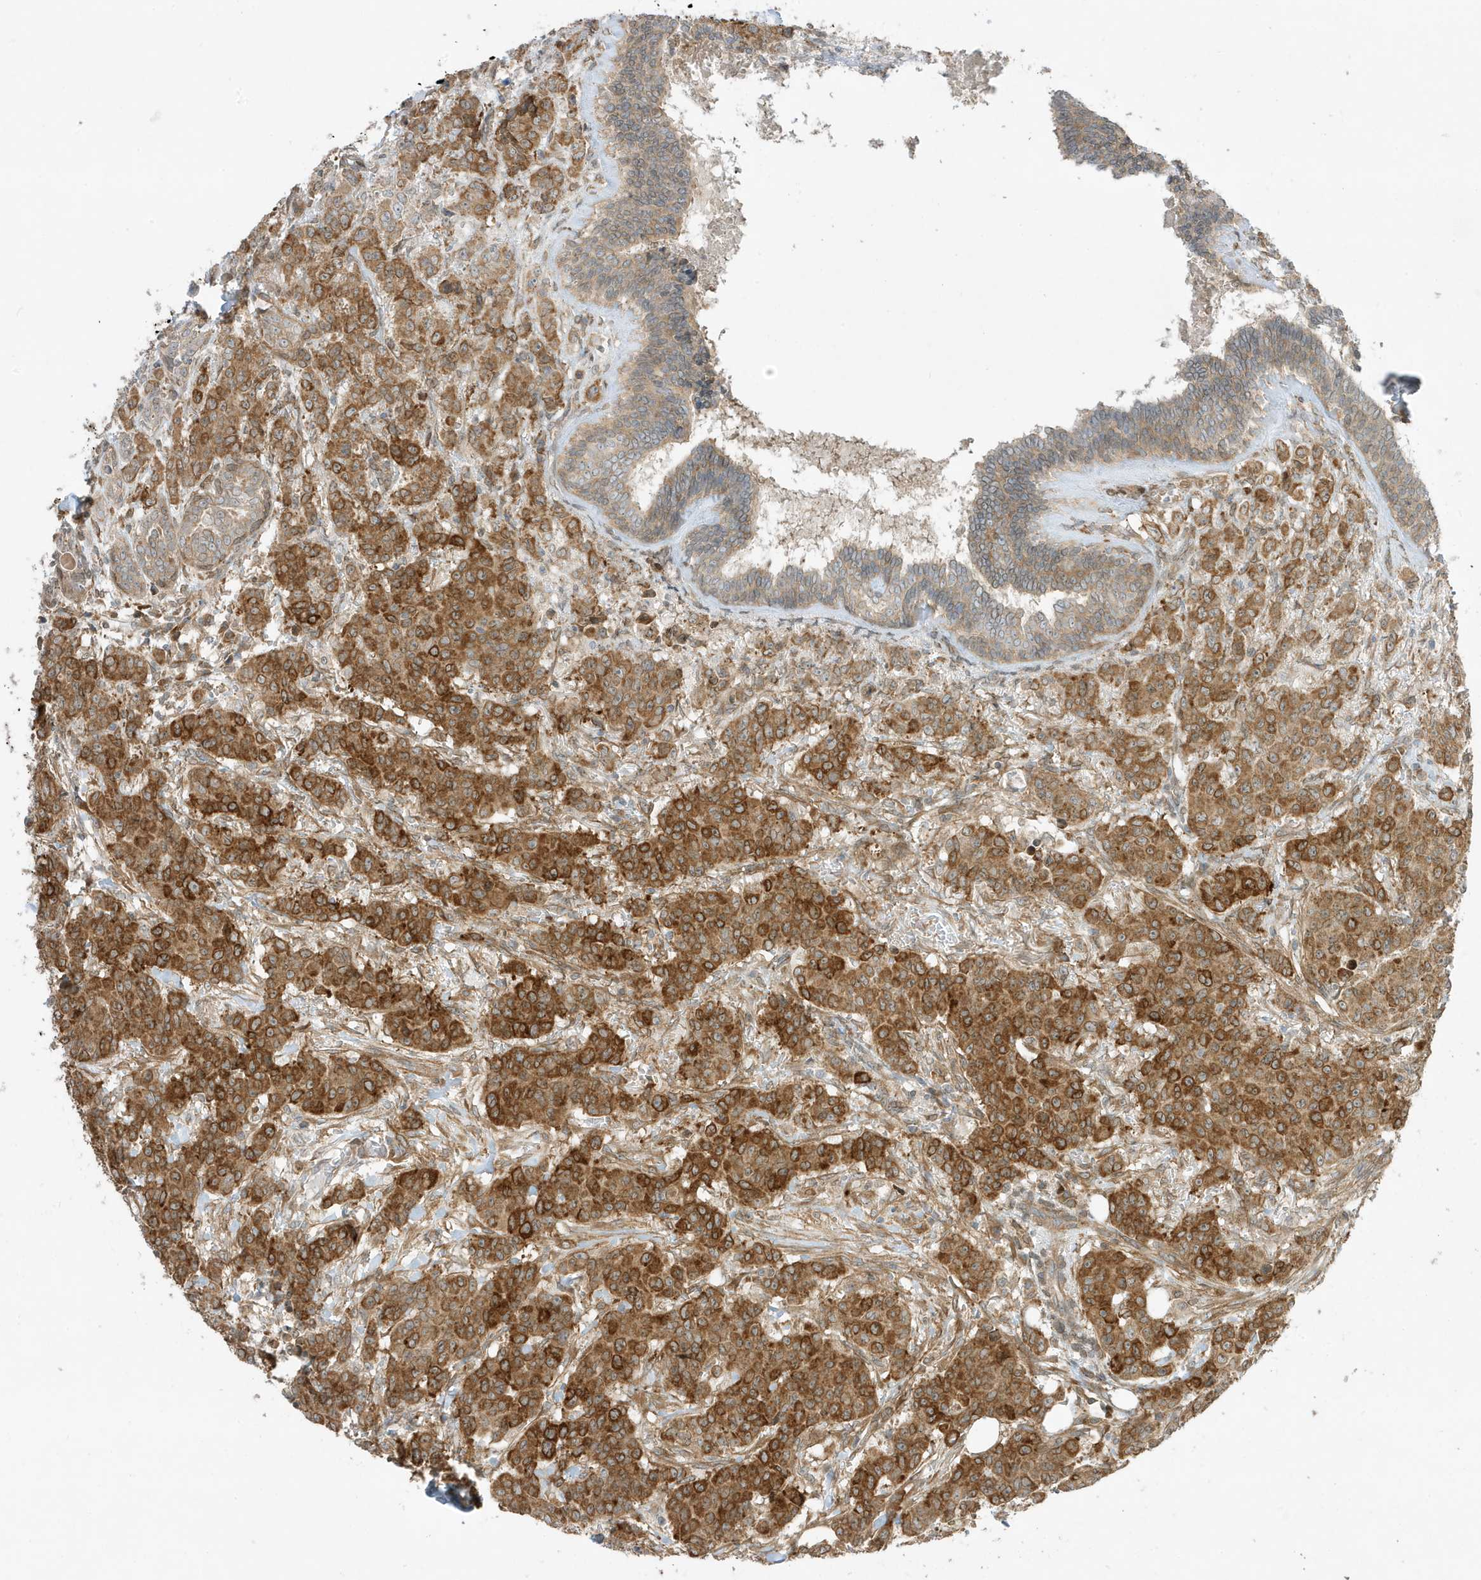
{"staining": {"intensity": "strong", "quantity": ">75%", "location": "cytoplasmic/membranous"}, "tissue": "breast cancer", "cell_type": "Tumor cells", "image_type": "cancer", "snomed": [{"axis": "morphology", "description": "Duct carcinoma"}, {"axis": "topography", "description": "Breast"}], "caption": "Invasive ductal carcinoma (breast) tissue reveals strong cytoplasmic/membranous positivity in approximately >75% of tumor cells", "gene": "SCARF2", "patient": {"sex": "female", "age": 40}}